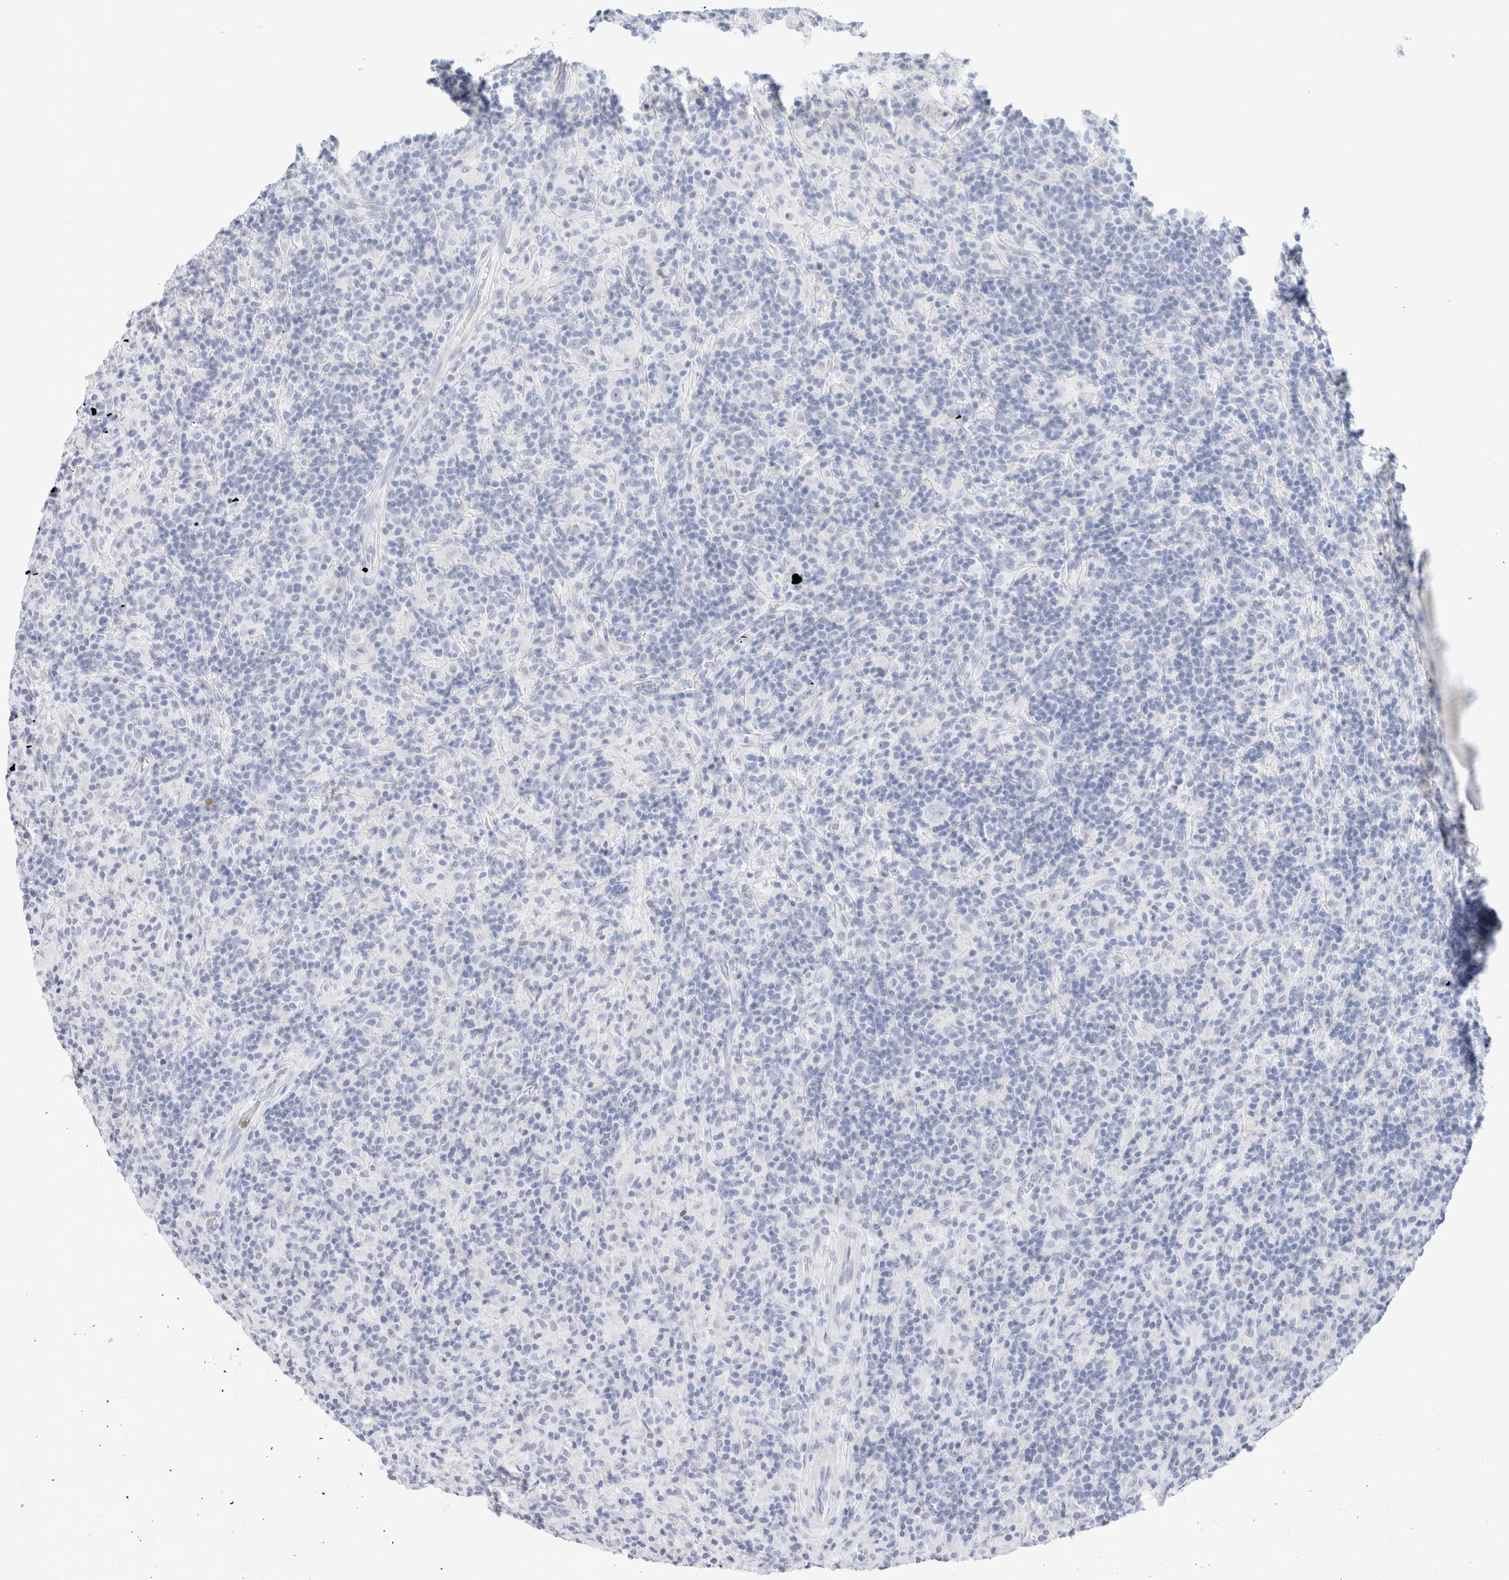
{"staining": {"intensity": "negative", "quantity": "none", "location": "none"}, "tissue": "lymphoma", "cell_type": "Tumor cells", "image_type": "cancer", "snomed": [{"axis": "morphology", "description": "Hodgkin's disease, NOS"}, {"axis": "topography", "description": "Lymph node"}], "caption": "DAB immunohistochemical staining of Hodgkin's disease displays no significant staining in tumor cells. (Immunohistochemistry (ihc), brightfield microscopy, high magnification).", "gene": "ARG1", "patient": {"sex": "male", "age": 70}}